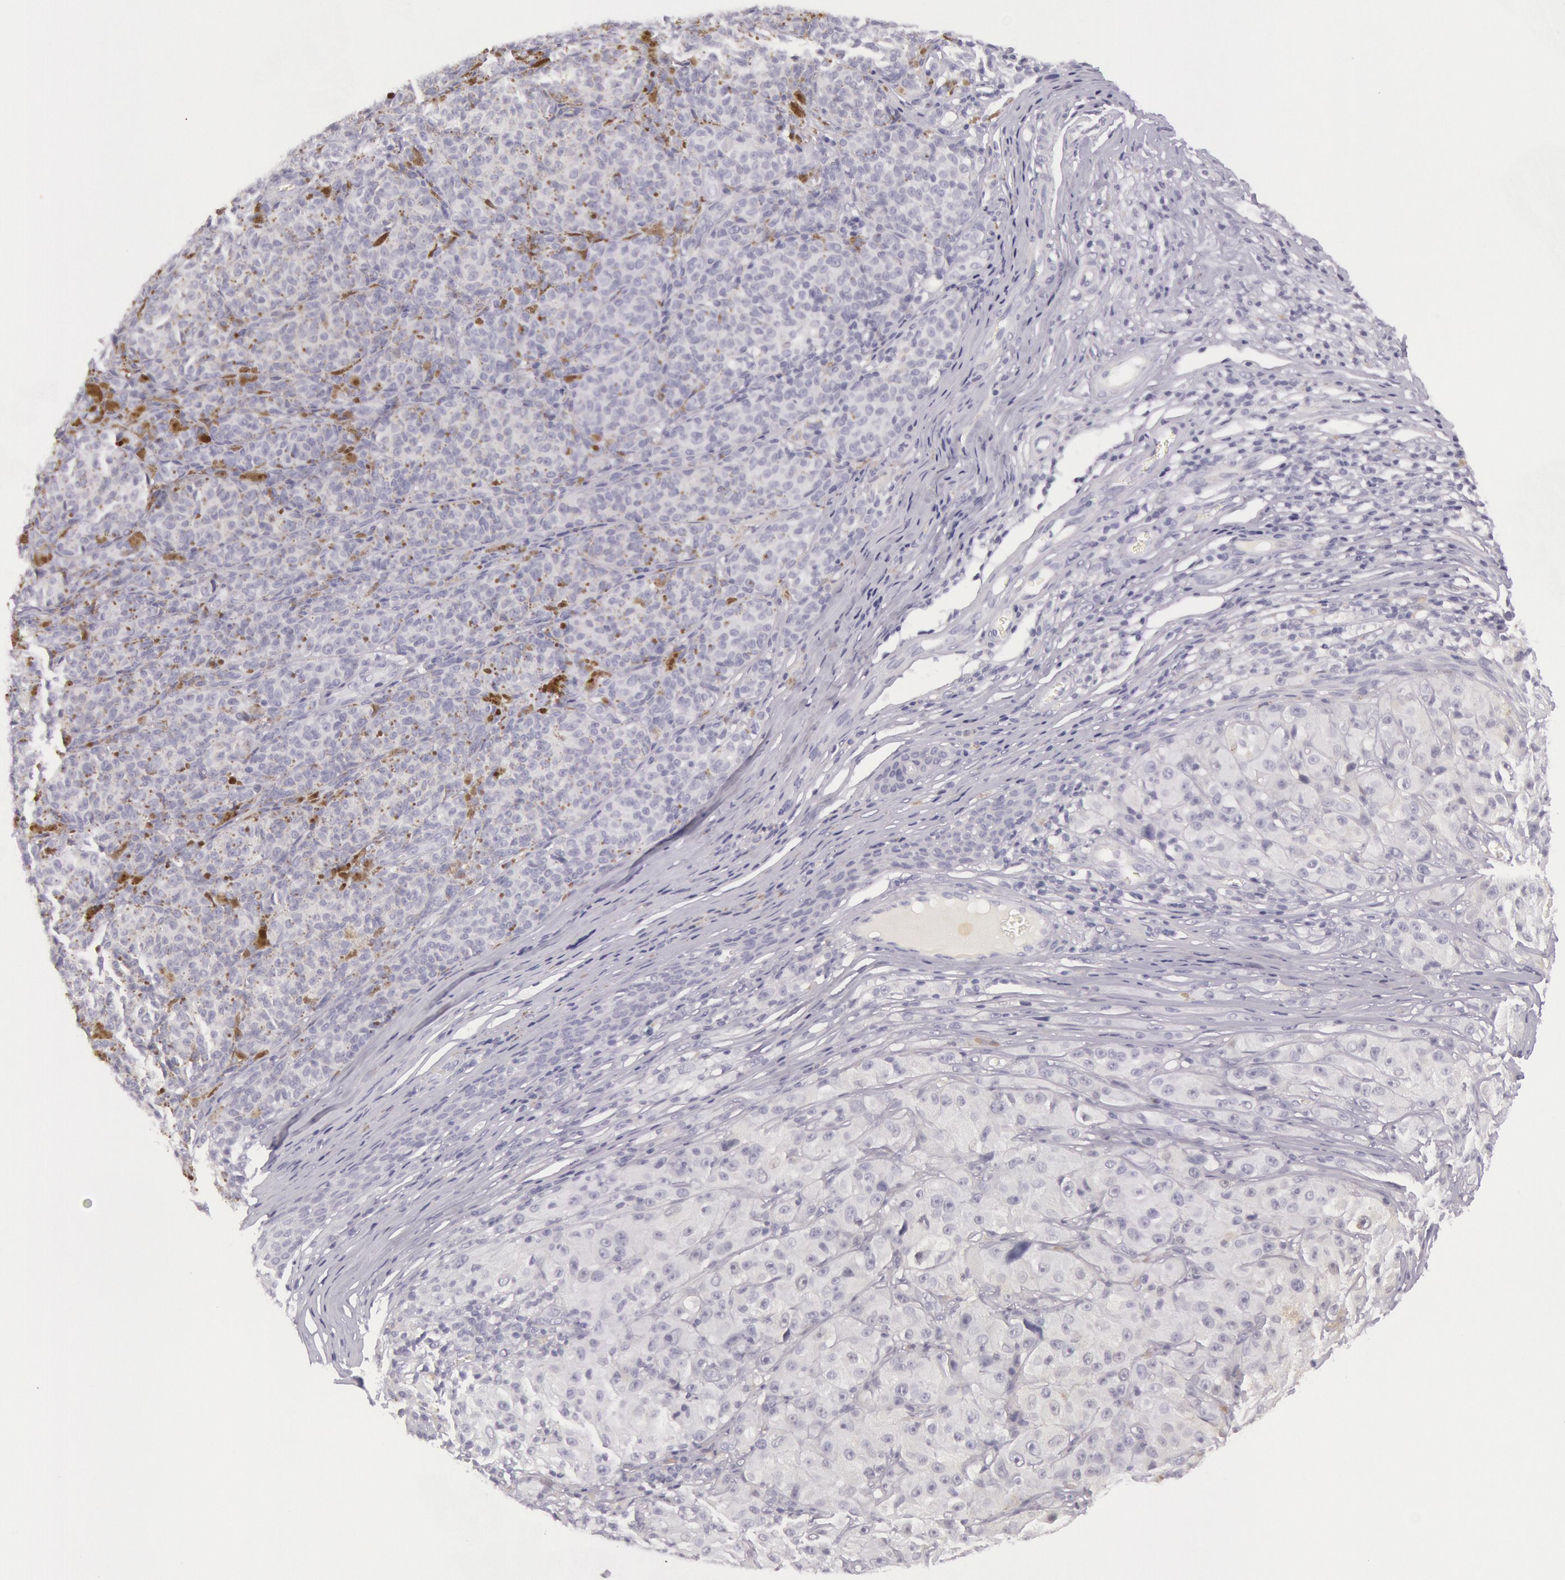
{"staining": {"intensity": "negative", "quantity": "none", "location": "none"}, "tissue": "melanoma", "cell_type": "Tumor cells", "image_type": "cancer", "snomed": [{"axis": "morphology", "description": "Malignant melanoma, NOS"}, {"axis": "topography", "description": "Skin"}], "caption": "High magnification brightfield microscopy of malignant melanoma stained with DAB (brown) and counterstained with hematoxylin (blue): tumor cells show no significant positivity.", "gene": "CKB", "patient": {"sex": "male", "age": 56}}